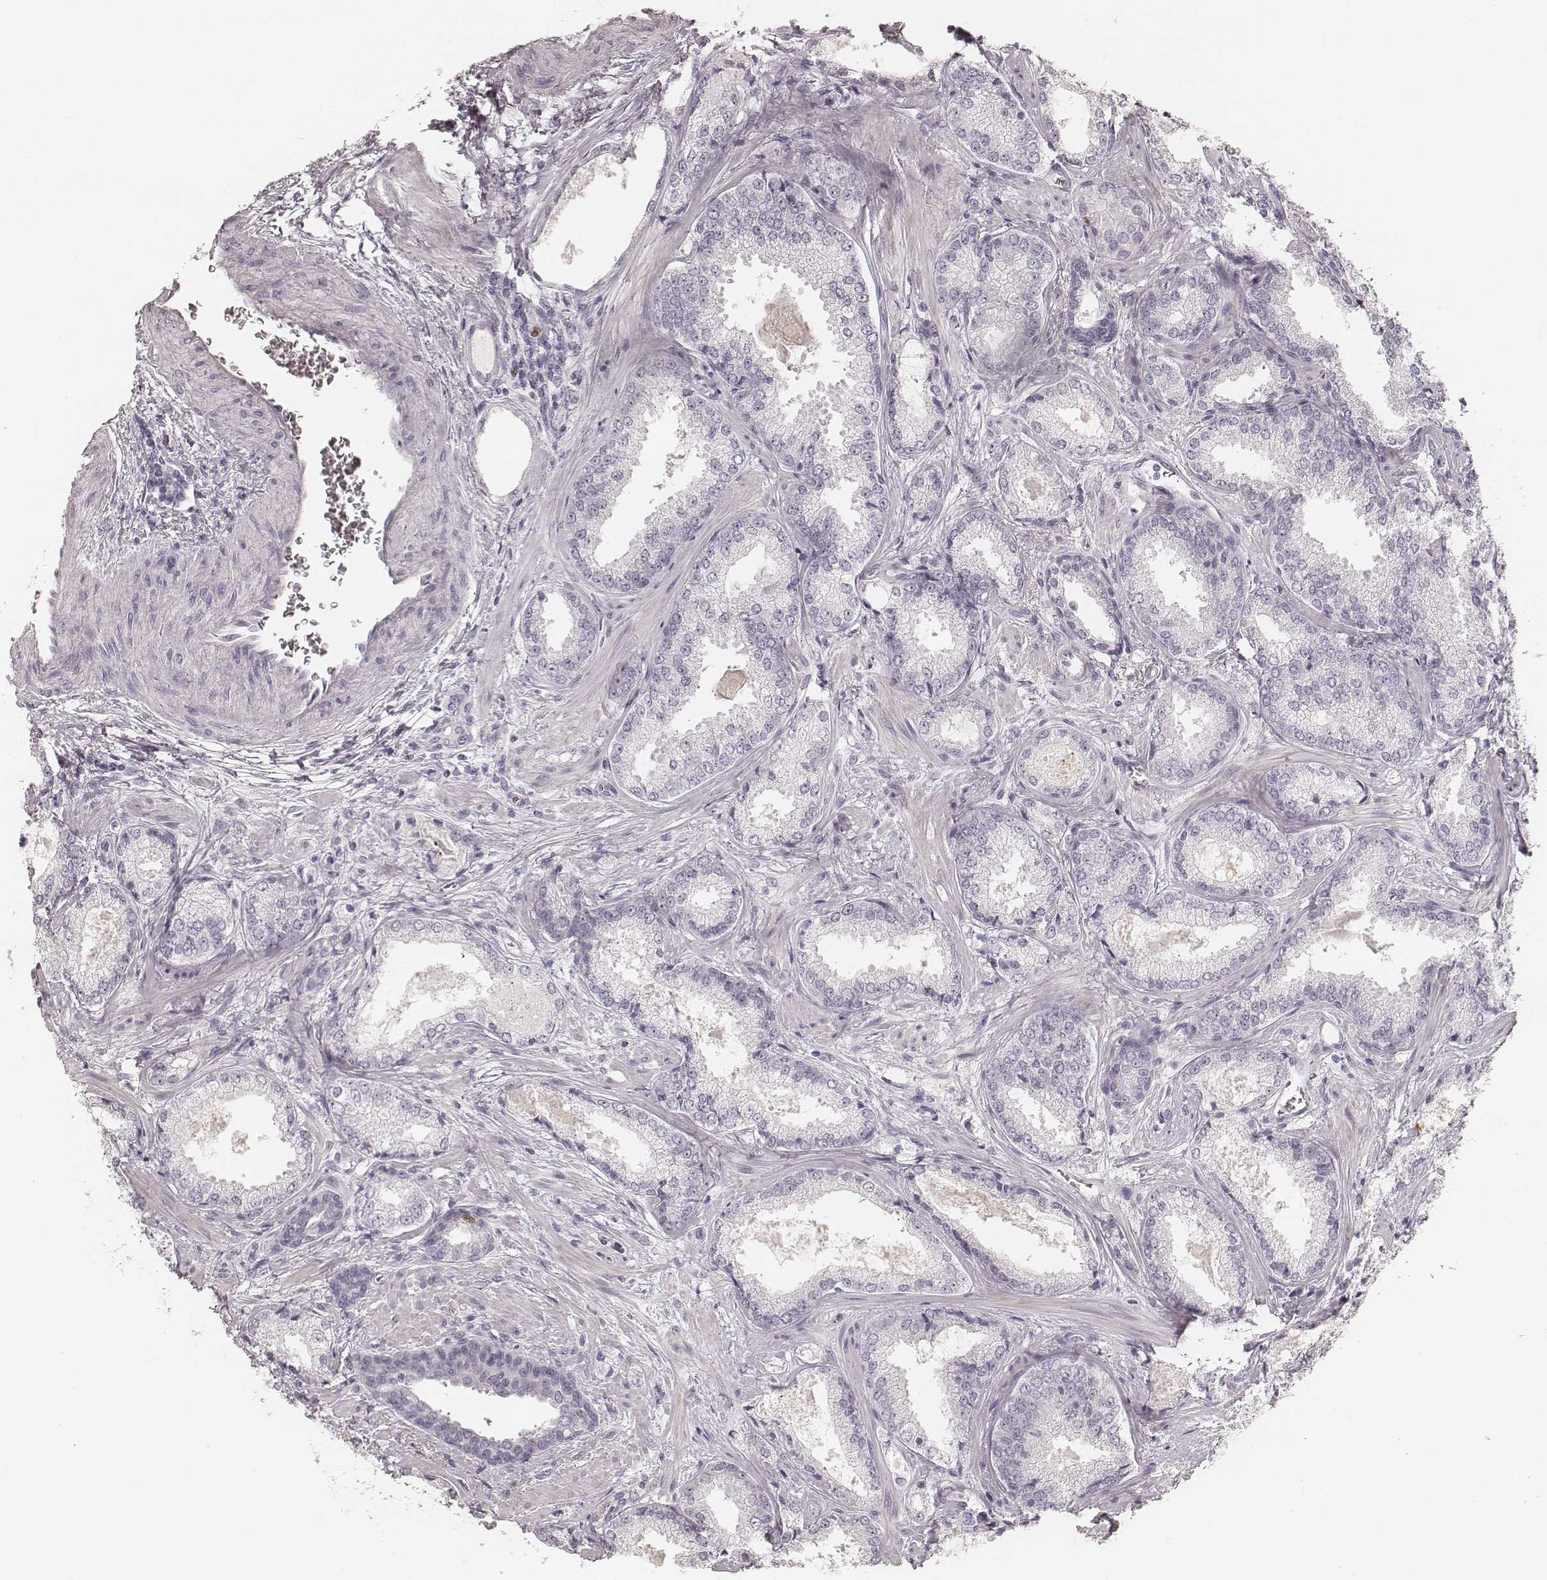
{"staining": {"intensity": "negative", "quantity": "none", "location": "none"}, "tissue": "prostate cancer", "cell_type": "Tumor cells", "image_type": "cancer", "snomed": [{"axis": "morphology", "description": "Adenocarcinoma, Low grade"}, {"axis": "topography", "description": "Prostate"}], "caption": "Prostate cancer stained for a protein using IHC displays no positivity tumor cells.", "gene": "TEX37", "patient": {"sex": "male", "age": 56}}